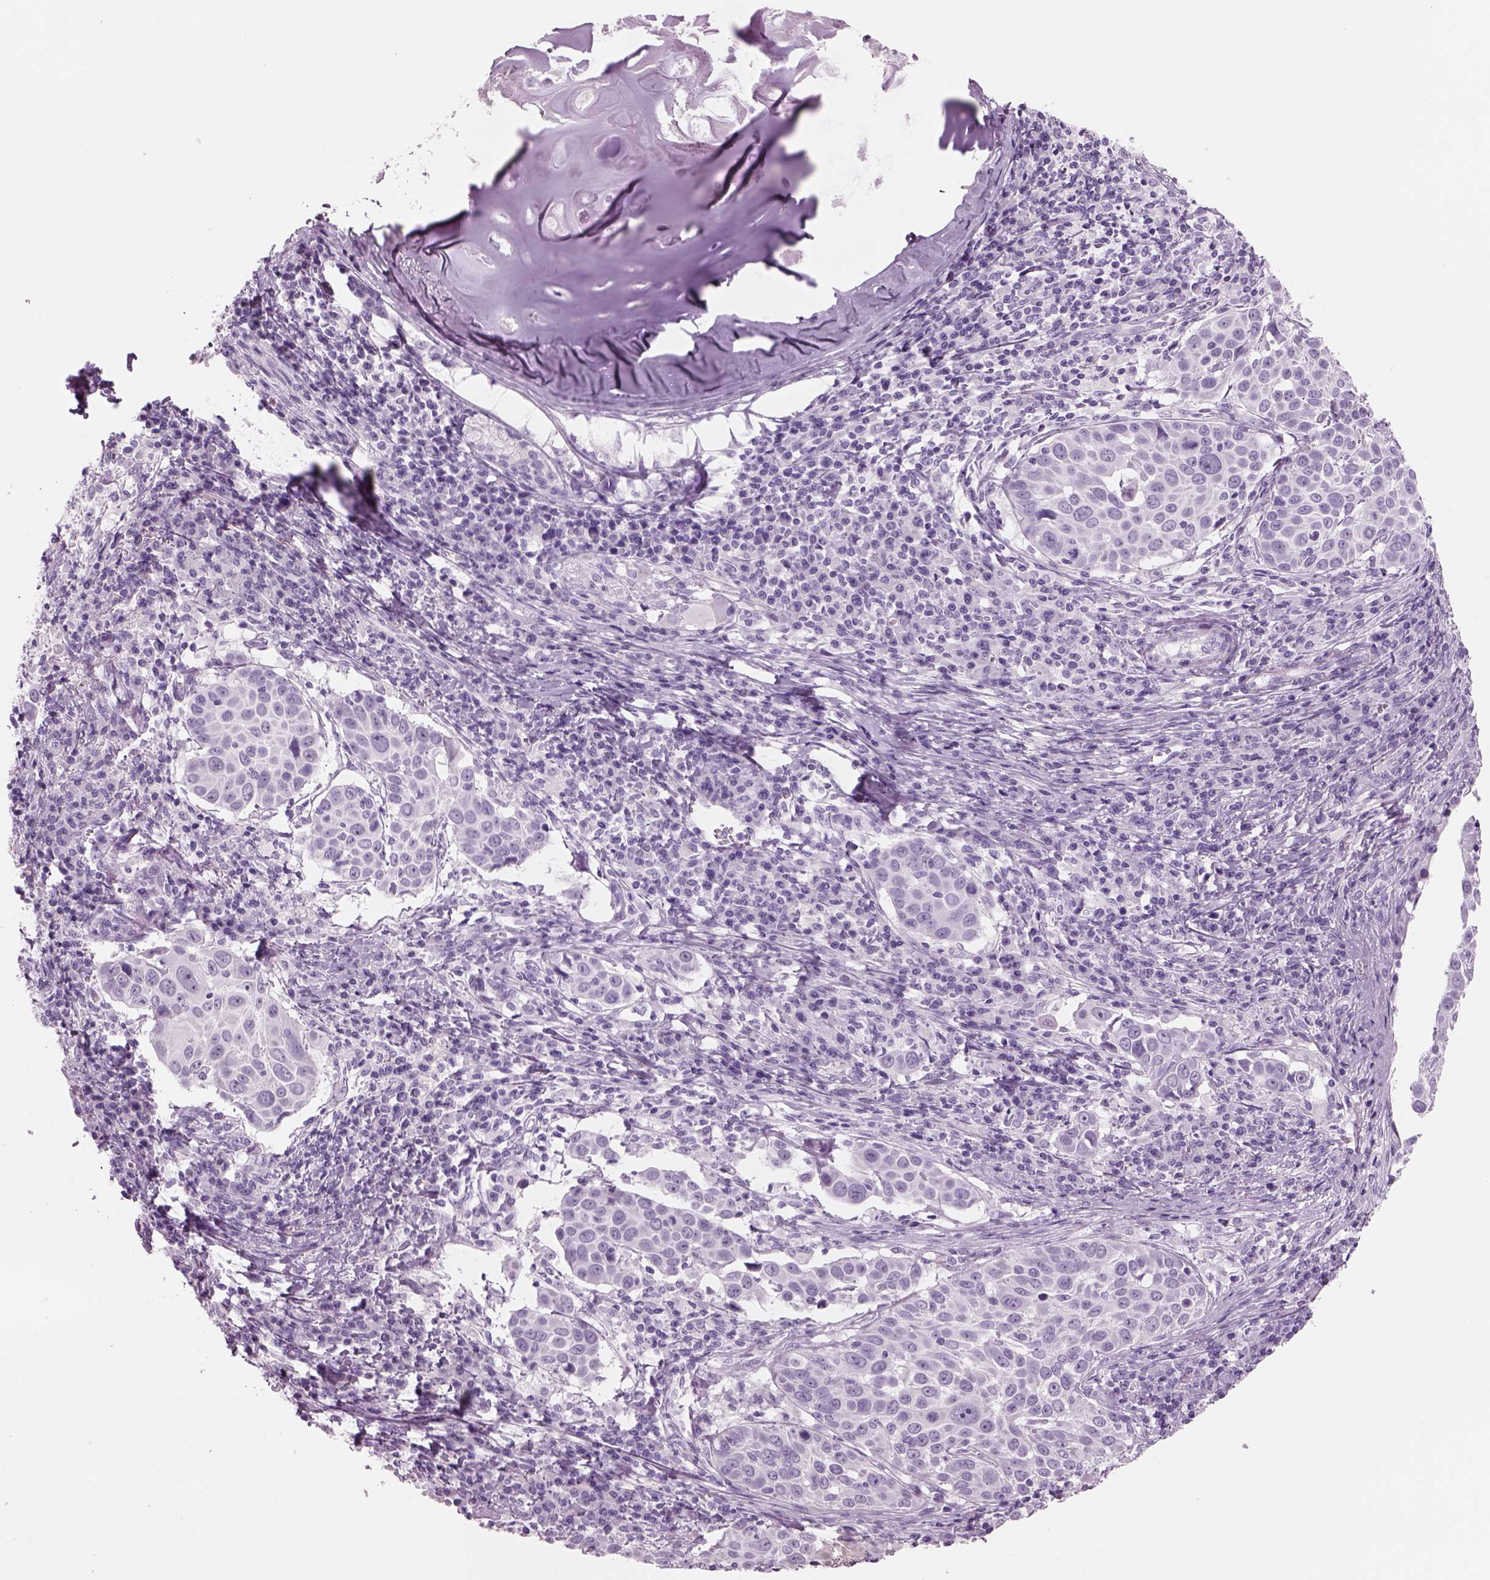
{"staining": {"intensity": "negative", "quantity": "none", "location": "none"}, "tissue": "lung cancer", "cell_type": "Tumor cells", "image_type": "cancer", "snomed": [{"axis": "morphology", "description": "Squamous cell carcinoma, NOS"}, {"axis": "topography", "description": "Lung"}], "caption": "Immunohistochemical staining of lung squamous cell carcinoma exhibits no significant staining in tumor cells.", "gene": "RHO", "patient": {"sex": "male", "age": 57}}